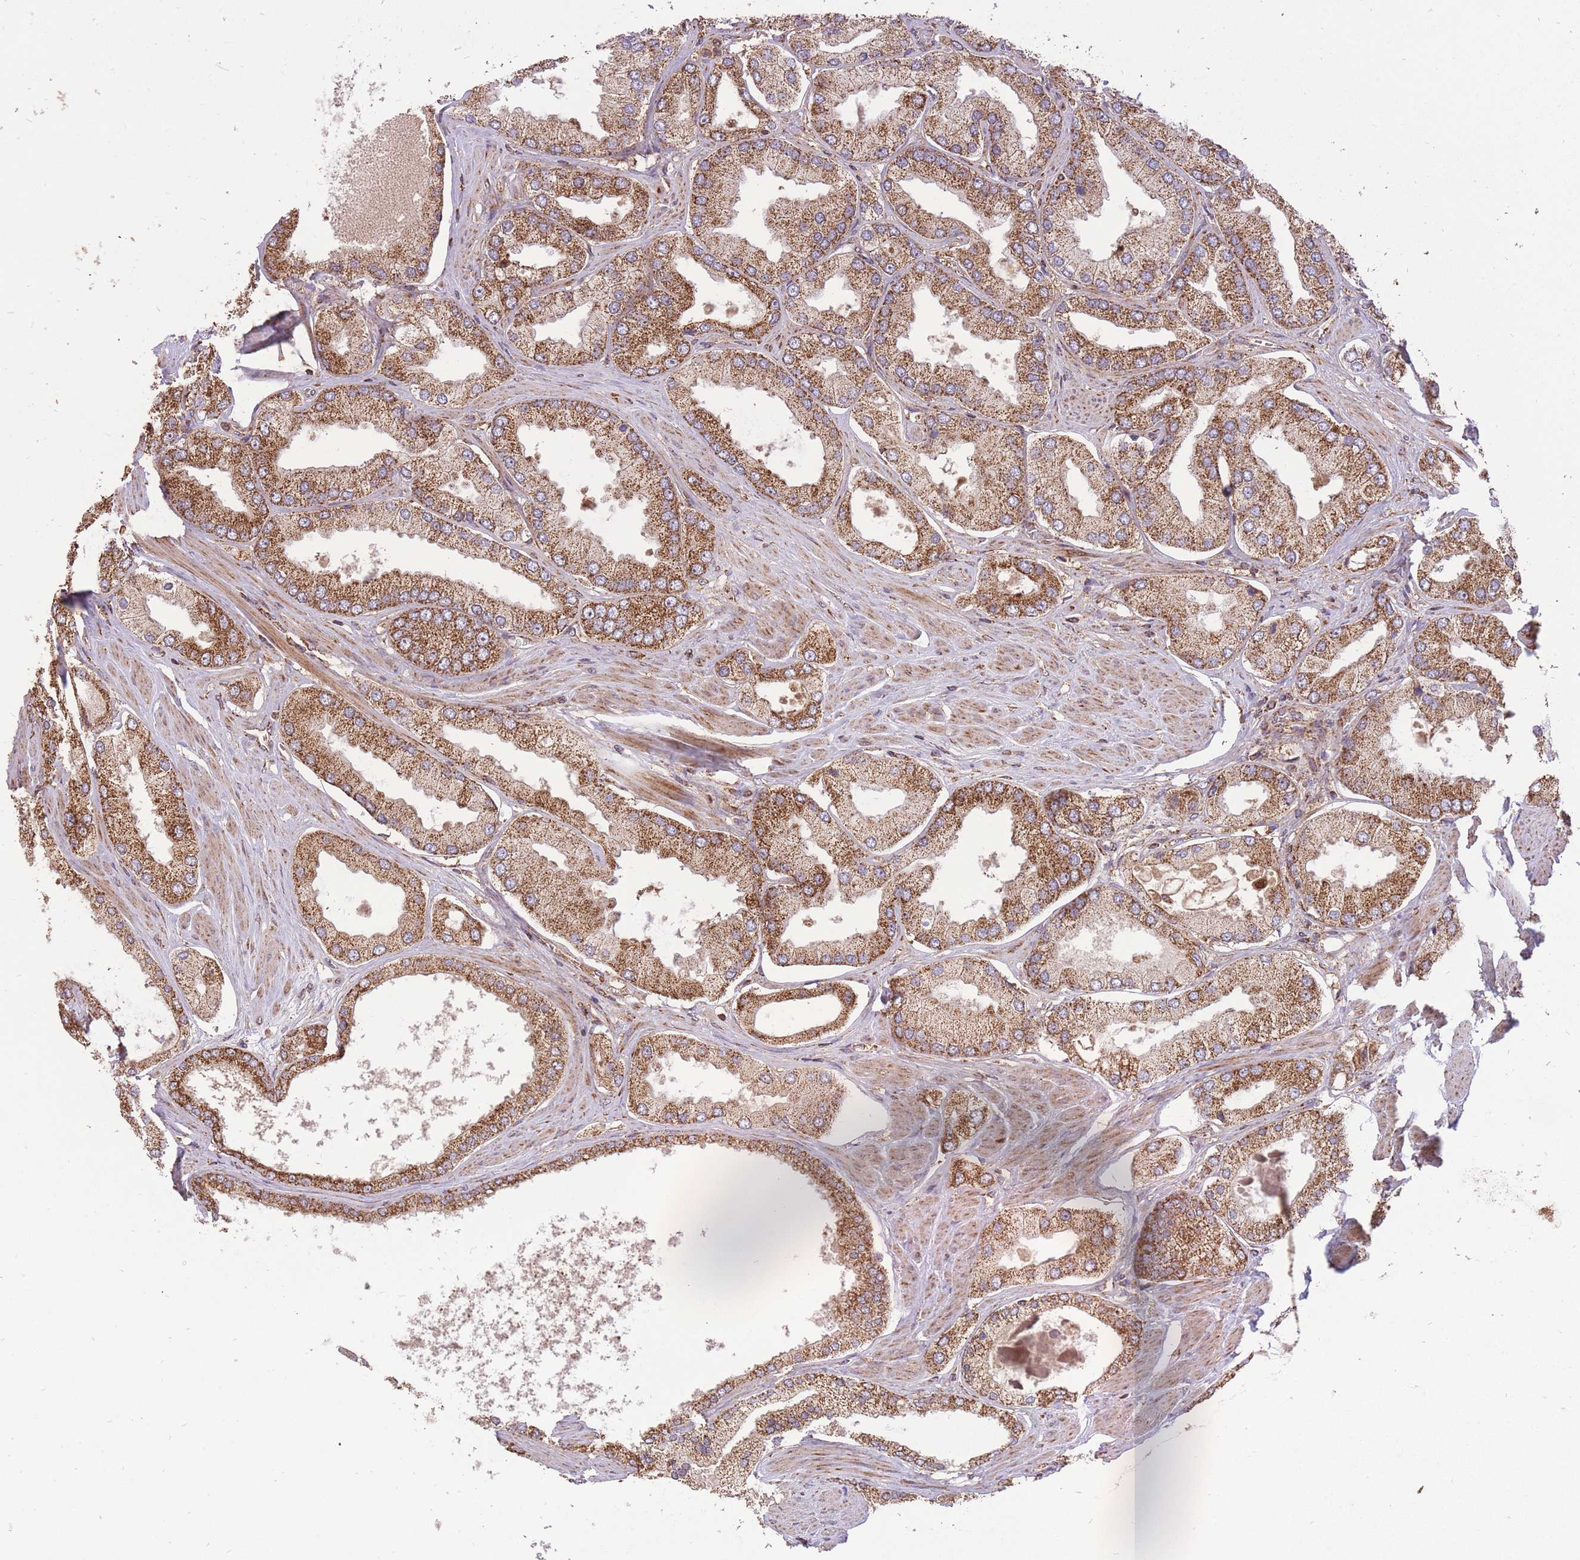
{"staining": {"intensity": "strong", "quantity": ">75%", "location": "cytoplasmic/membranous"}, "tissue": "prostate cancer", "cell_type": "Tumor cells", "image_type": "cancer", "snomed": [{"axis": "morphology", "description": "Adenocarcinoma, Low grade"}, {"axis": "topography", "description": "Prostate"}], "caption": "Brown immunohistochemical staining in human prostate adenocarcinoma (low-grade) demonstrates strong cytoplasmic/membranous expression in approximately >75% of tumor cells.", "gene": "PREP", "patient": {"sex": "male", "age": 42}}